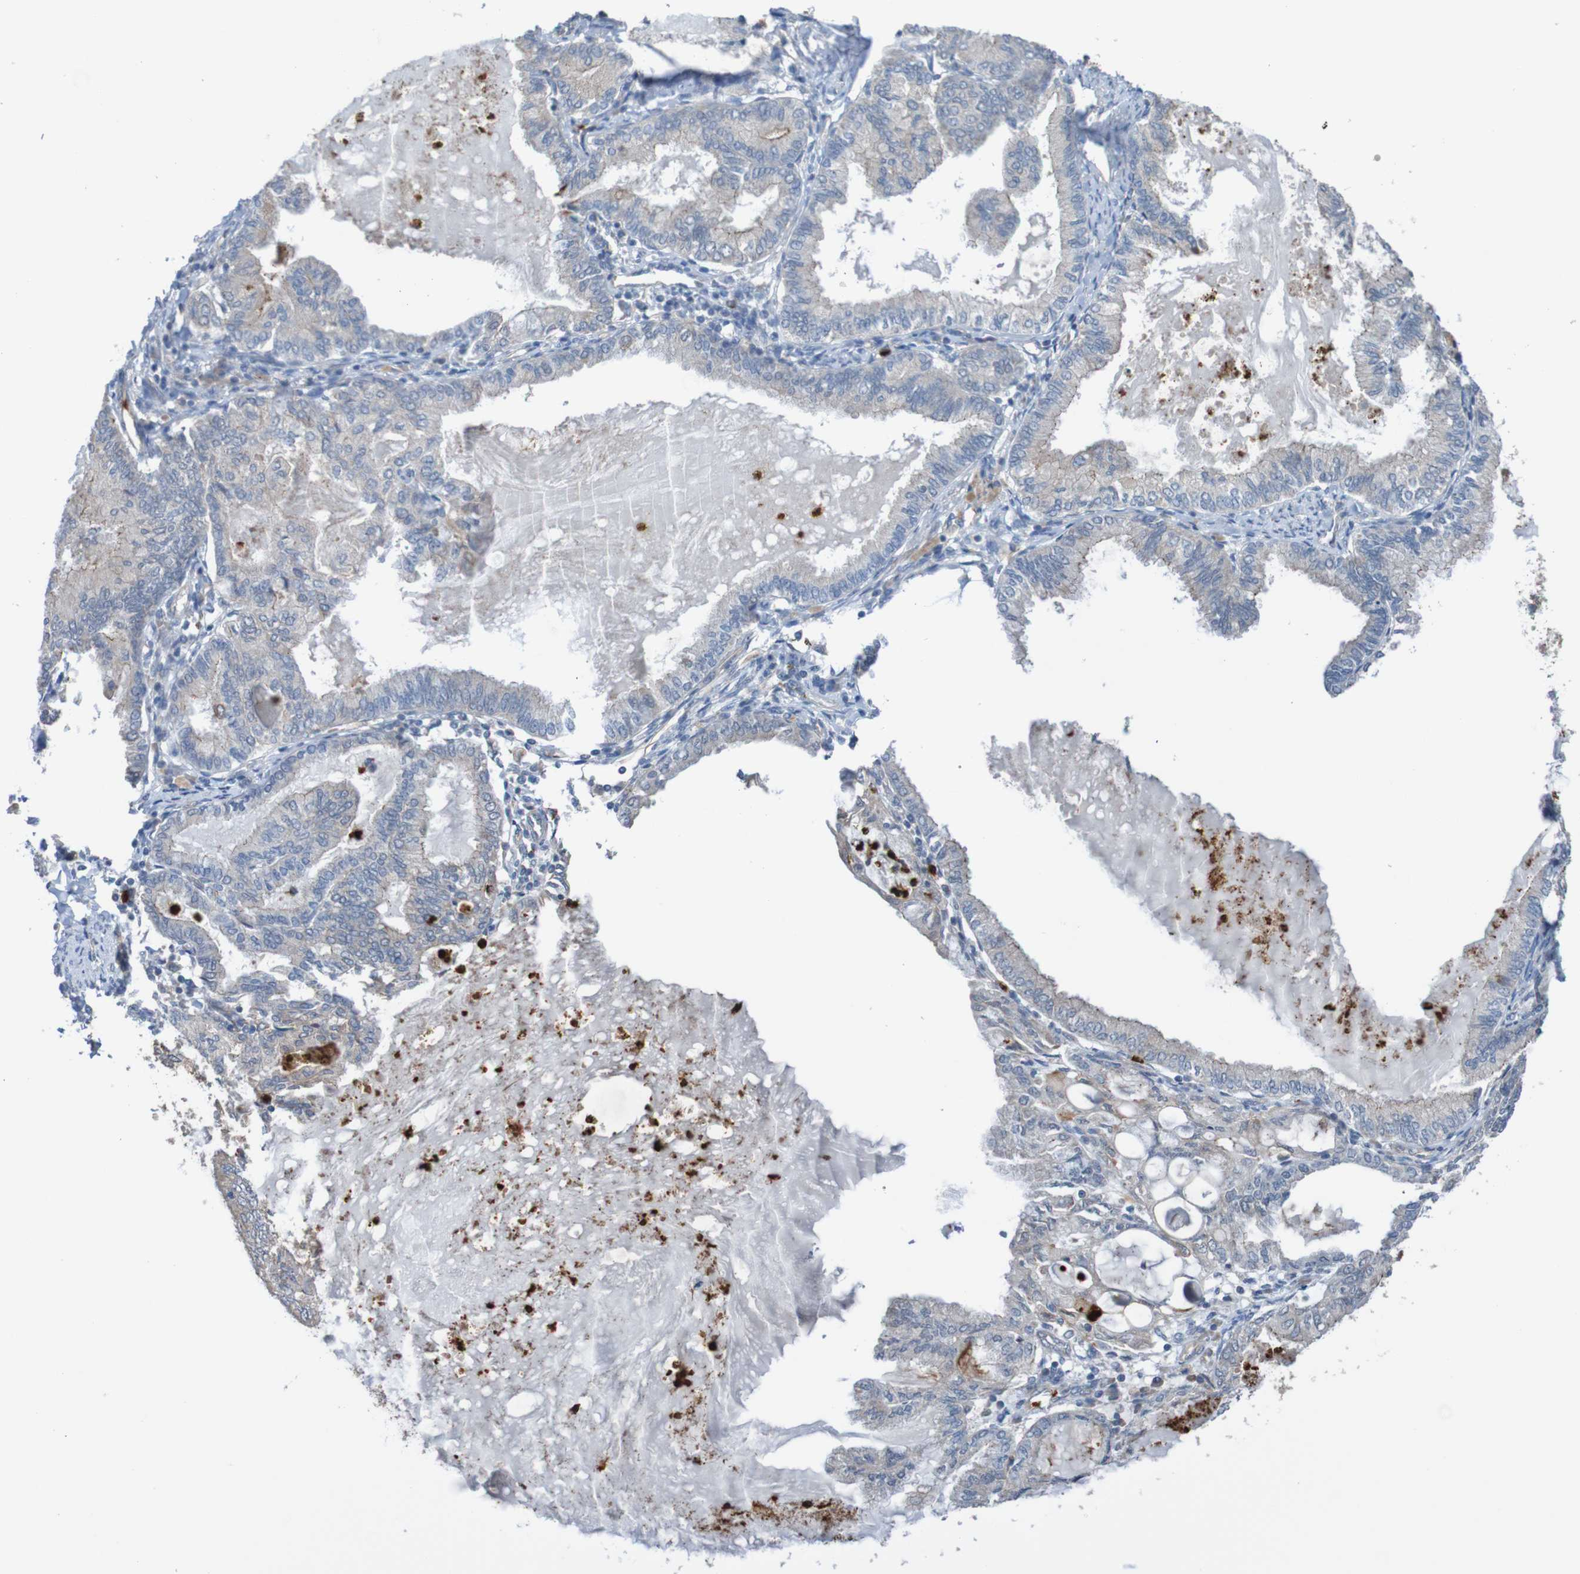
{"staining": {"intensity": "moderate", "quantity": "<25%", "location": "cytoplasmic/membranous"}, "tissue": "endometrial cancer", "cell_type": "Tumor cells", "image_type": "cancer", "snomed": [{"axis": "morphology", "description": "Adenocarcinoma, NOS"}, {"axis": "topography", "description": "Endometrium"}], "caption": "Endometrial adenocarcinoma tissue displays moderate cytoplasmic/membranous expression in about <25% of tumor cells, visualized by immunohistochemistry.", "gene": "ST8SIA6", "patient": {"sex": "female", "age": 86}}